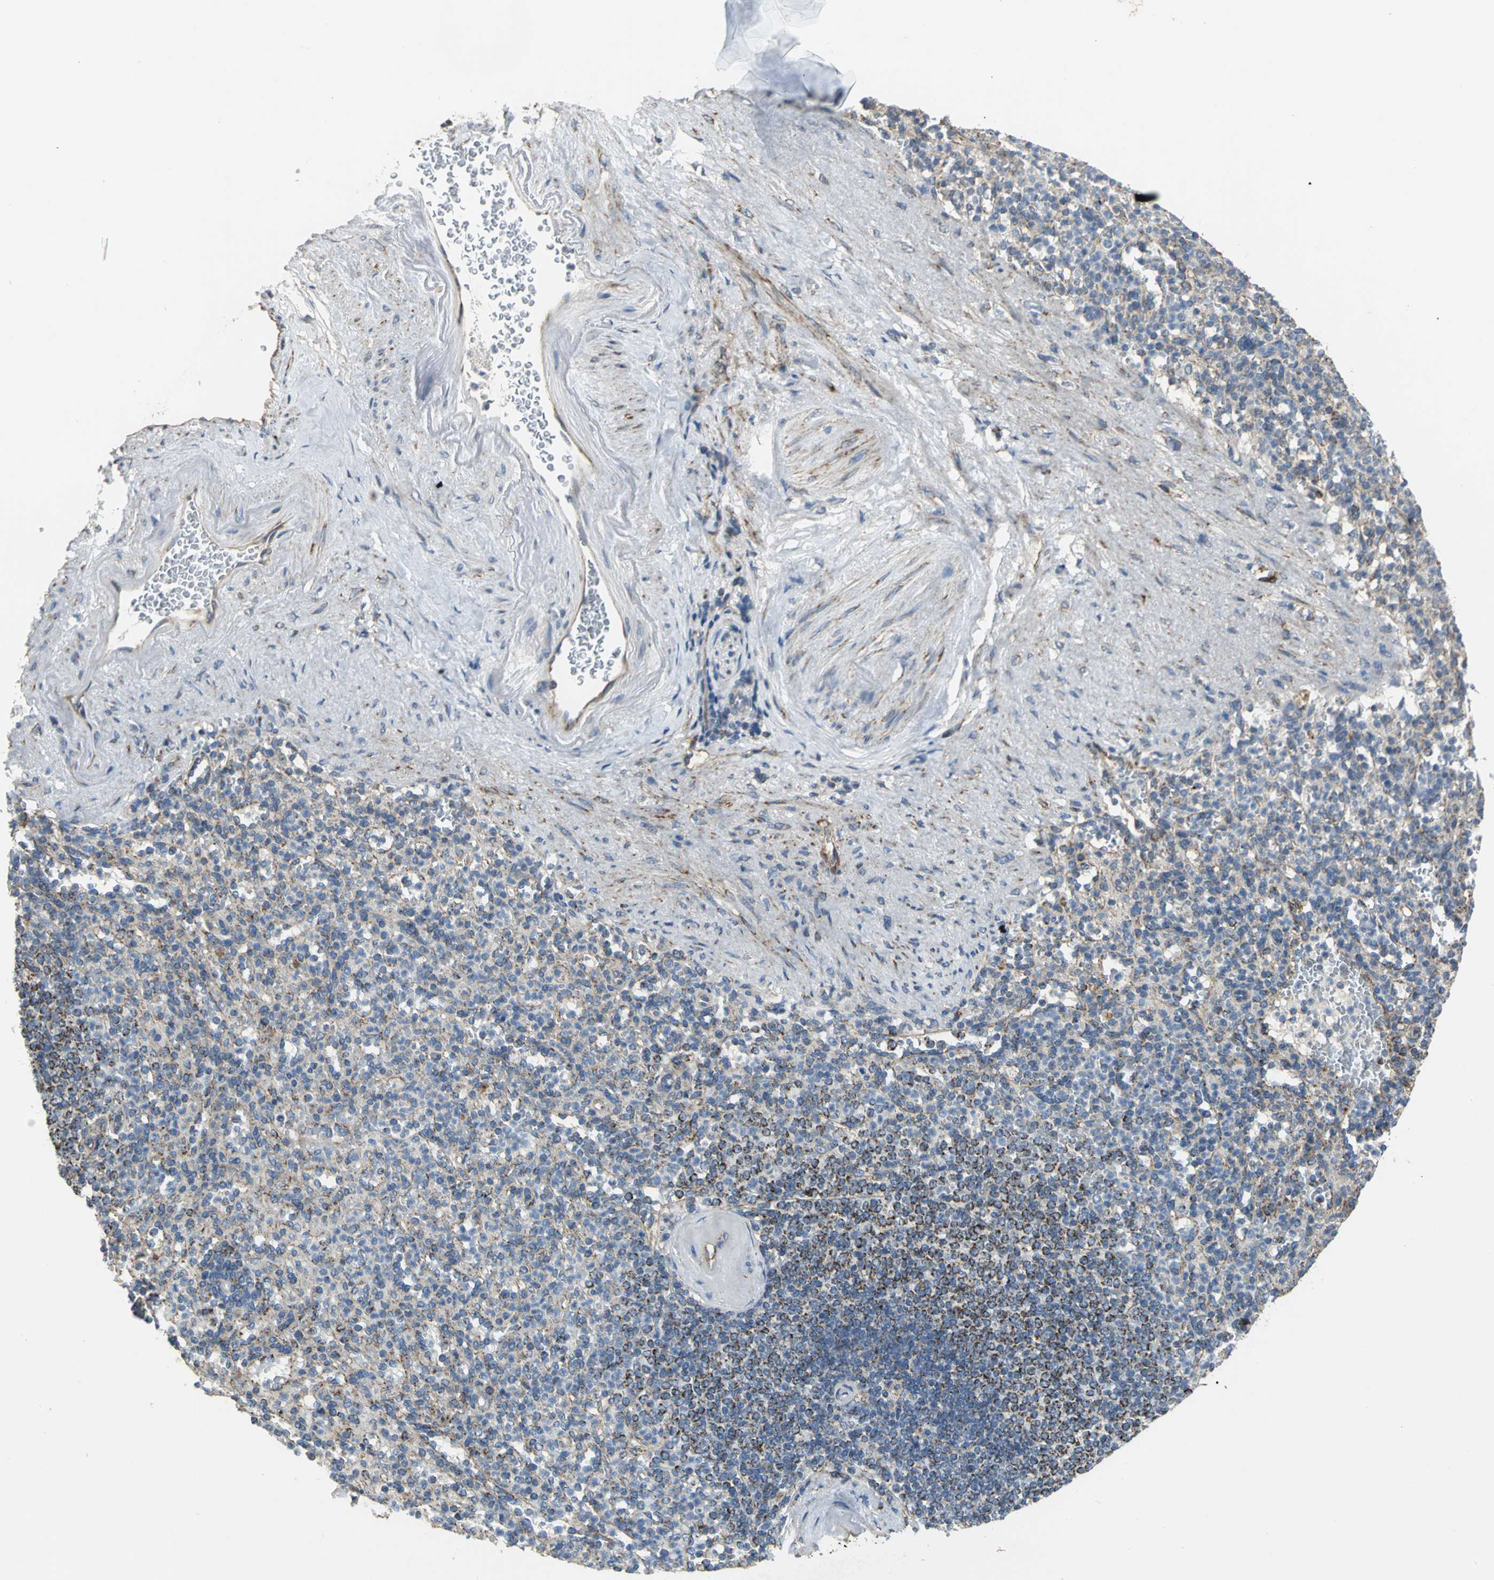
{"staining": {"intensity": "strong", "quantity": "<25%", "location": "cytoplasmic/membranous"}, "tissue": "spleen", "cell_type": "Cells in red pulp", "image_type": "normal", "snomed": [{"axis": "morphology", "description": "Normal tissue, NOS"}, {"axis": "topography", "description": "Spleen"}], "caption": "DAB (3,3'-diaminobenzidine) immunohistochemical staining of benign spleen shows strong cytoplasmic/membranous protein positivity in approximately <25% of cells in red pulp.", "gene": "NDUFB5", "patient": {"sex": "female", "age": 74}}